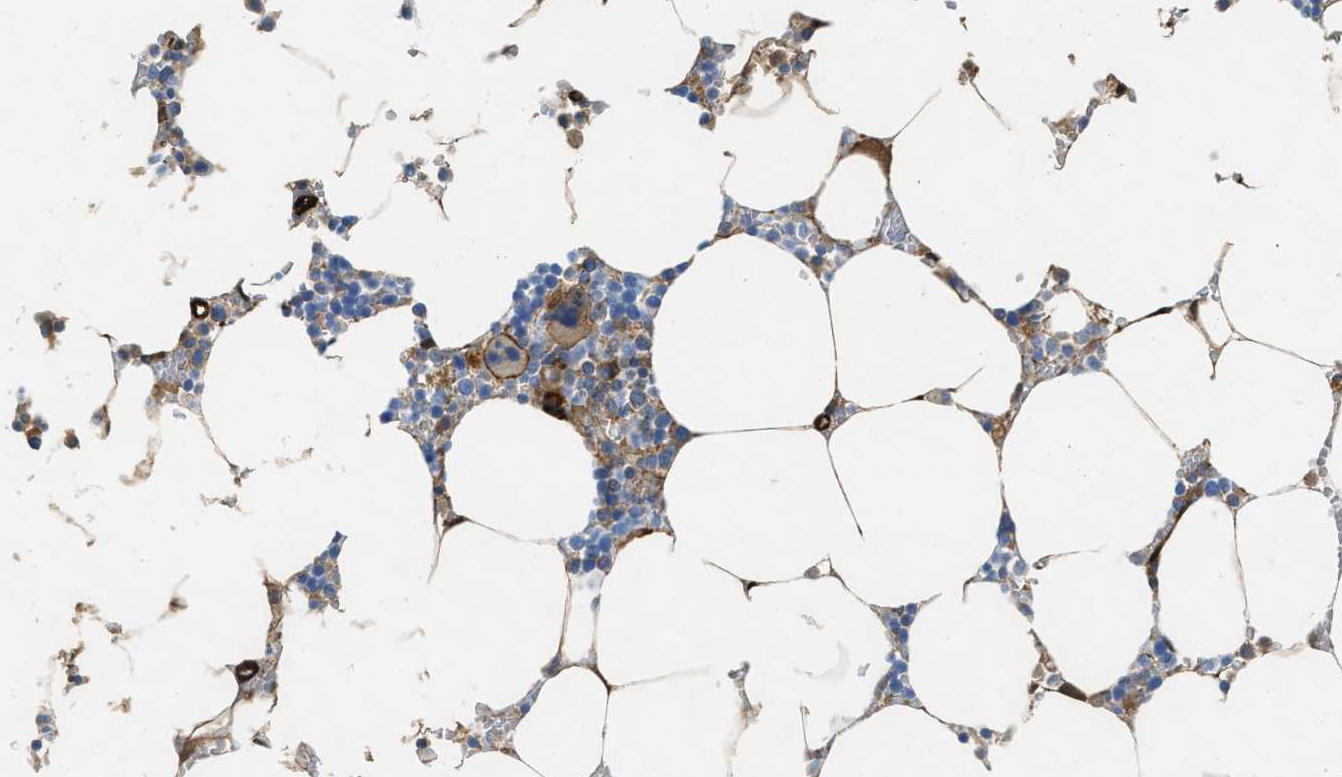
{"staining": {"intensity": "moderate", "quantity": "25%-75%", "location": "cytoplasmic/membranous"}, "tissue": "bone marrow", "cell_type": "Hematopoietic cells", "image_type": "normal", "snomed": [{"axis": "morphology", "description": "Normal tissue, NOS"}, {"axis": "topography", "description": "Bone marrow"}], "caption": "Protein expression analysis of unremarkable human bone marrow reveals moderate cytoplasmic/membranous positivity in about 25%-75% of hematopoietic cells. The protein of interest is shown in brown color, while the nuclei are stained blue.", "gene": "ASS1", "patient": {"sex": "male", "age": 70}}